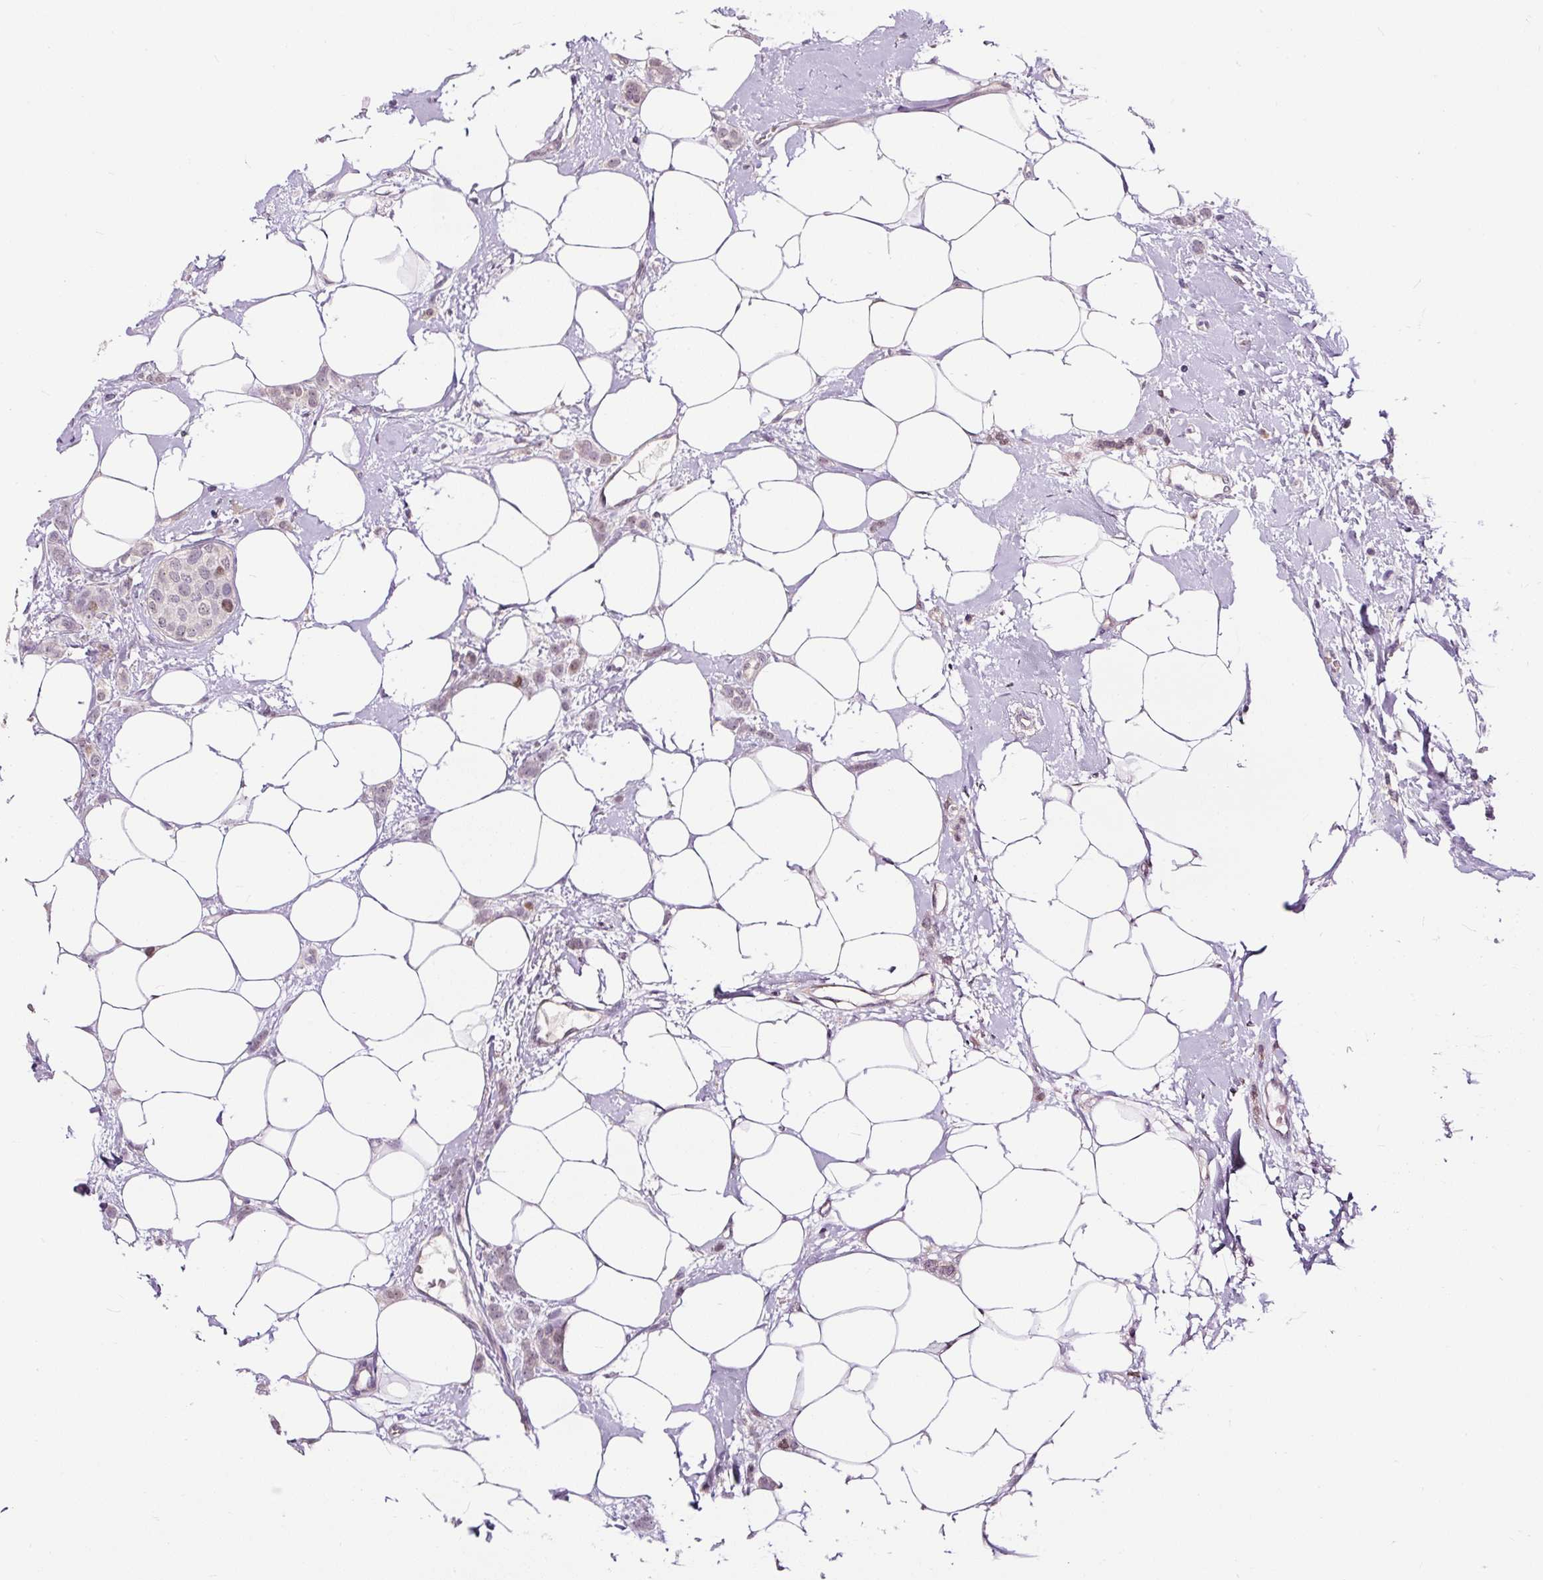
{"staining": {"intensity": "weak", "quantity": "25%-75%", "location": "nuclear"}, "tissue": "breast cancer", "cell_type": "Tumor cells", "image_type": "cancer", "snomed": [{"axis": "morphology", "description": "Duct carcinoma"}, {"axis": "topography", "description": "Breast"}], "caption": "Breast cancer stained for a protein (brown) demonstrates weak nuclear positive expression in about 25%-75% of tumor cells.", "gene": "RACGAP1", "patient": {"sex": "female", "age": 72}}